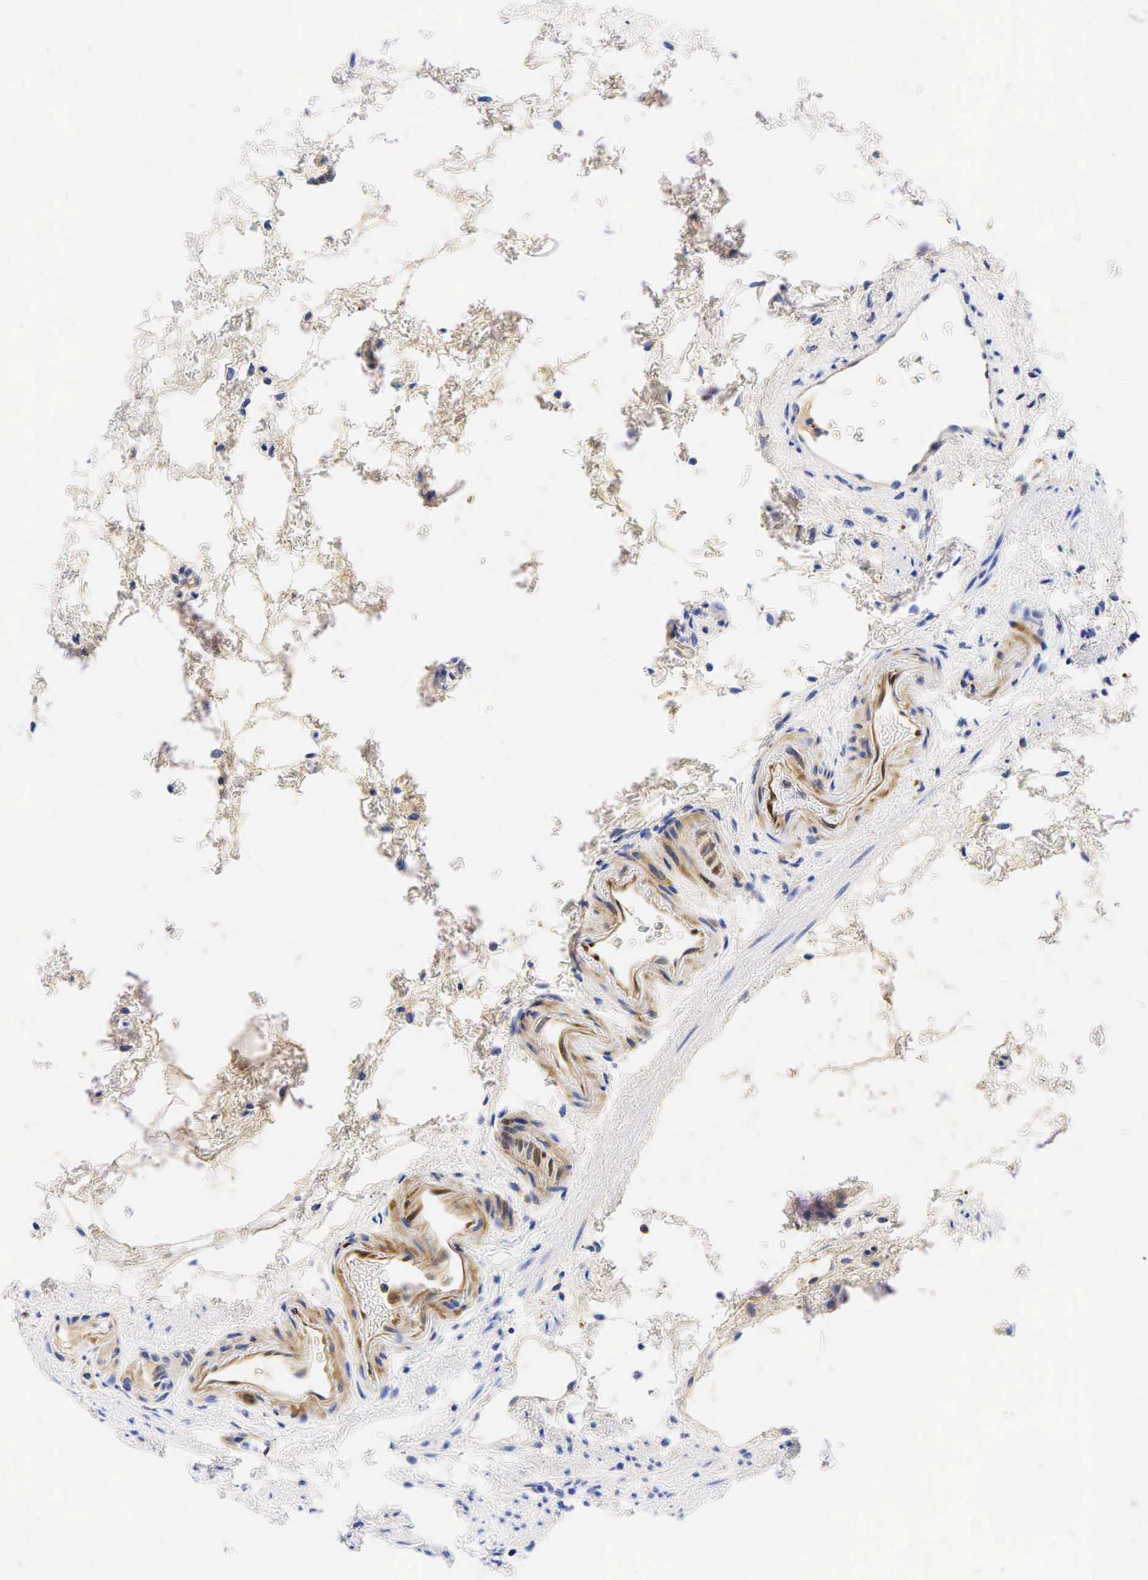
{"staining": {"intensity": "weak", "quantity": "25%-75%", "location": "cytoplasmic/membranous,nuclear"}, "tissue": "stomach", "cell_type": "Glandular cells", "image_type": "normal", "snomed": [{"axis": "morphology", "description": "Normal tissue, NOS"}, {"axis": "topography", "description": "Stomach, upper"}], "caption": "This is an image of IHC staining of benign stomach, which shows weak expression in the cytoplasmic/membranous,nuclear of glandular cells.", "gene": "TNFRSF8", "patient": {"sex": "female", "age": 75}}